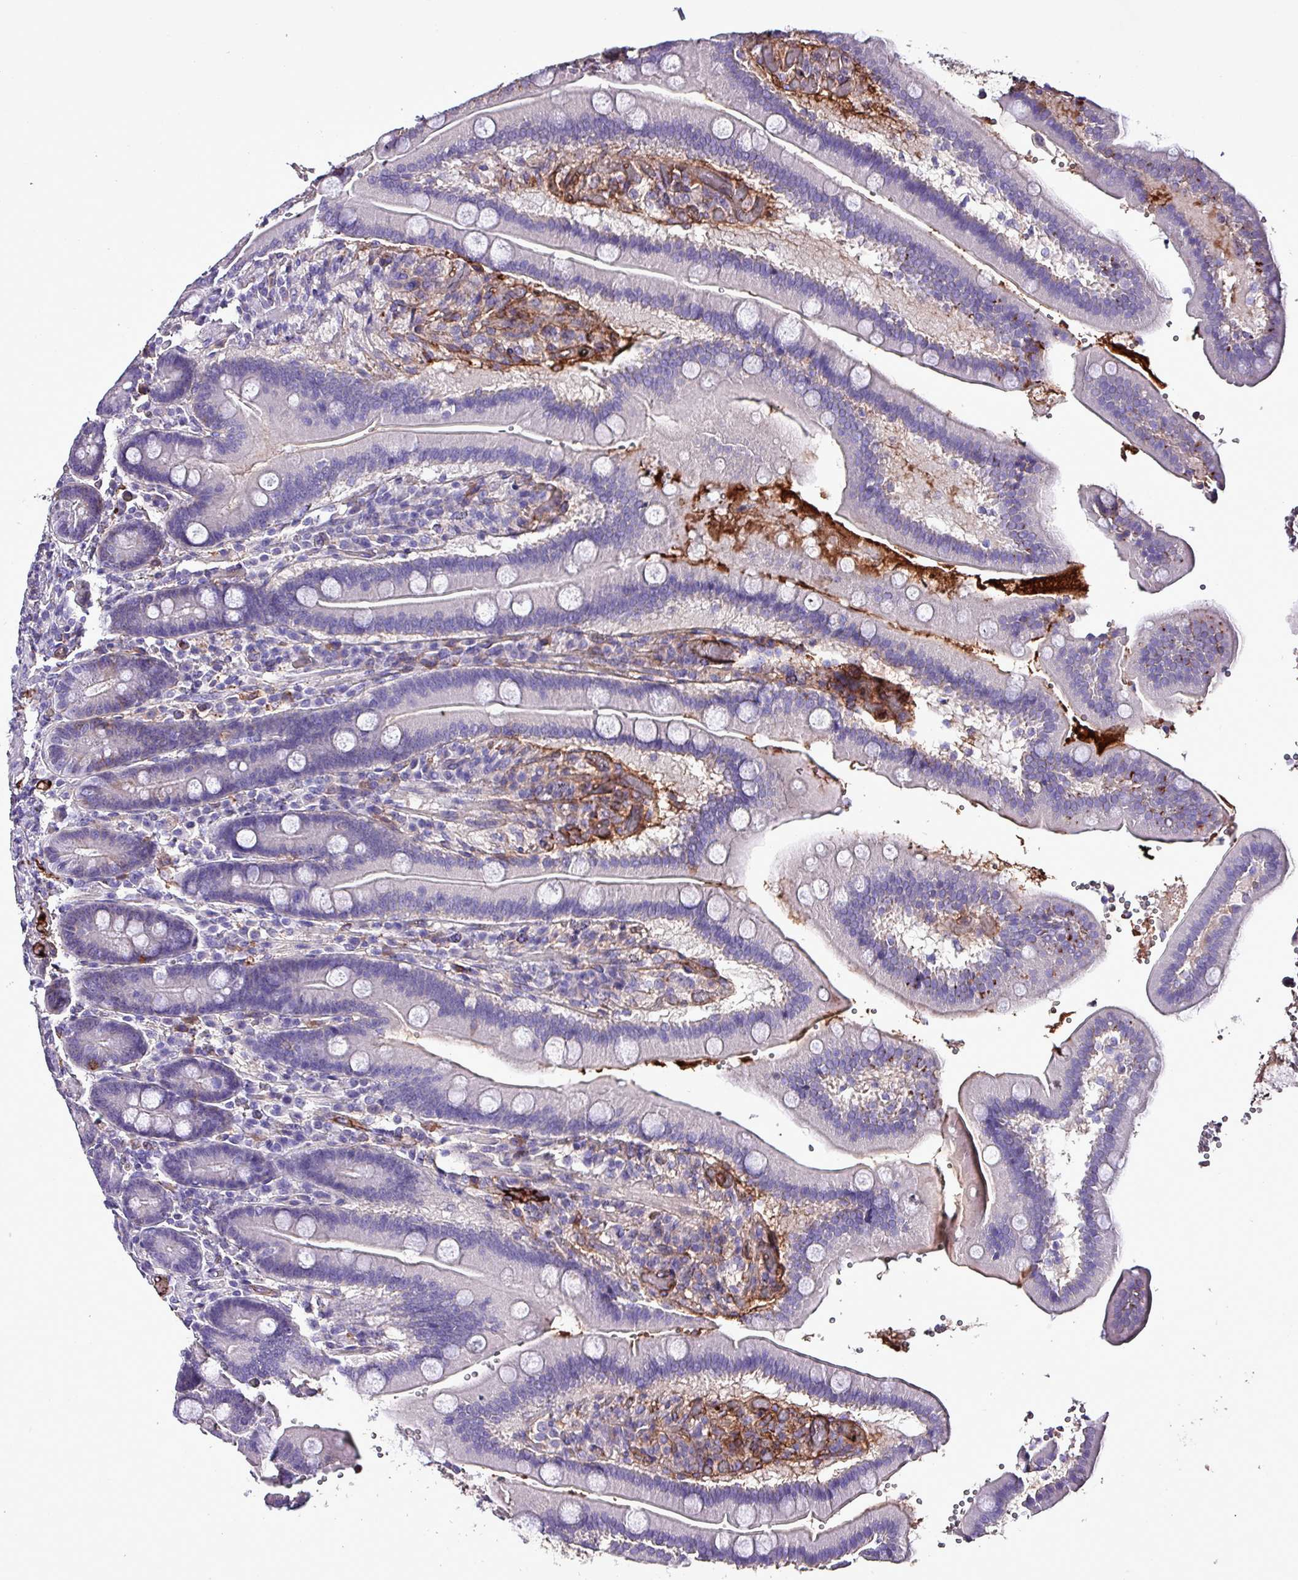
{"staining": {"intensity": "negative", "quantity": "none", "location": "none"}, "tissue": "duodenum", "cell_type": "Glandular cells", "image_type": "normal", "snomed": [{"axis": "morphology", "description": "Normal tissue, NOS"}, {"axis": "topography", "description": "Duodenum"}], "caption": "Micrograph shows no significant protein expression in glandular cells of unremarkable duodenum.", "gene": "HPR", "patient": {"sex": "female", "age": 62}}